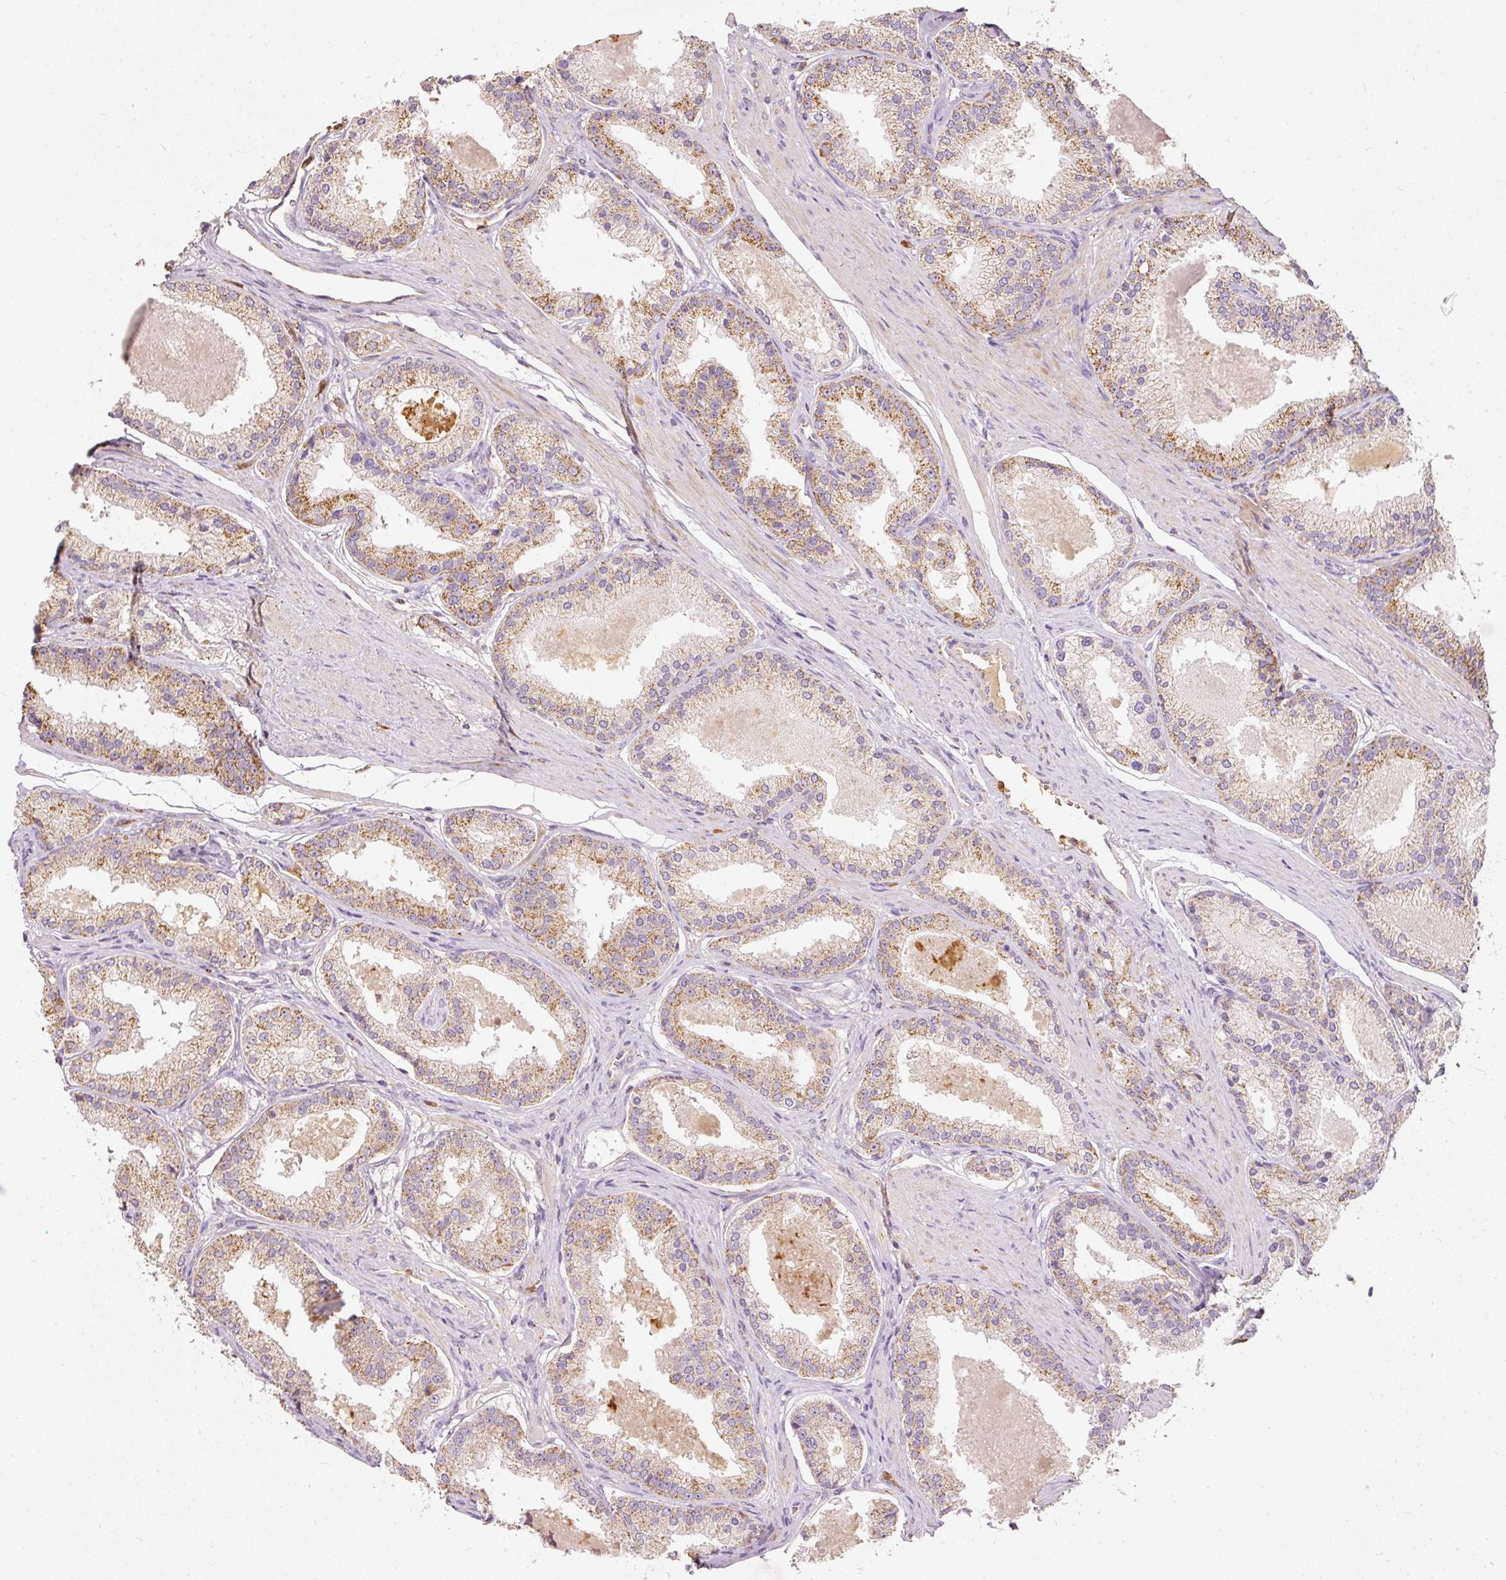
{"staining": {"intensity": "moderate", "quantity": ">75%", "location": "cytoplasmic/membranous"}, "tissue": "prostate cancer", "cell_type": "Tumor cells", "image_type": "cancer", "snomed": [{"axis": "morphology", "description": "Adenocarcinoma, Low grade"}, {"axis": "topography", "description": "Prostate"}], "caption": "Human prostate cancer (low-grade adenocarcinoma) stained for a protein (brown) exhibits moderate cytoplasmic/membranous positive positivity in about >75% of tumor cells.", "gene": "PSENEN", "patient": {"sex": "male", "age": 59}}